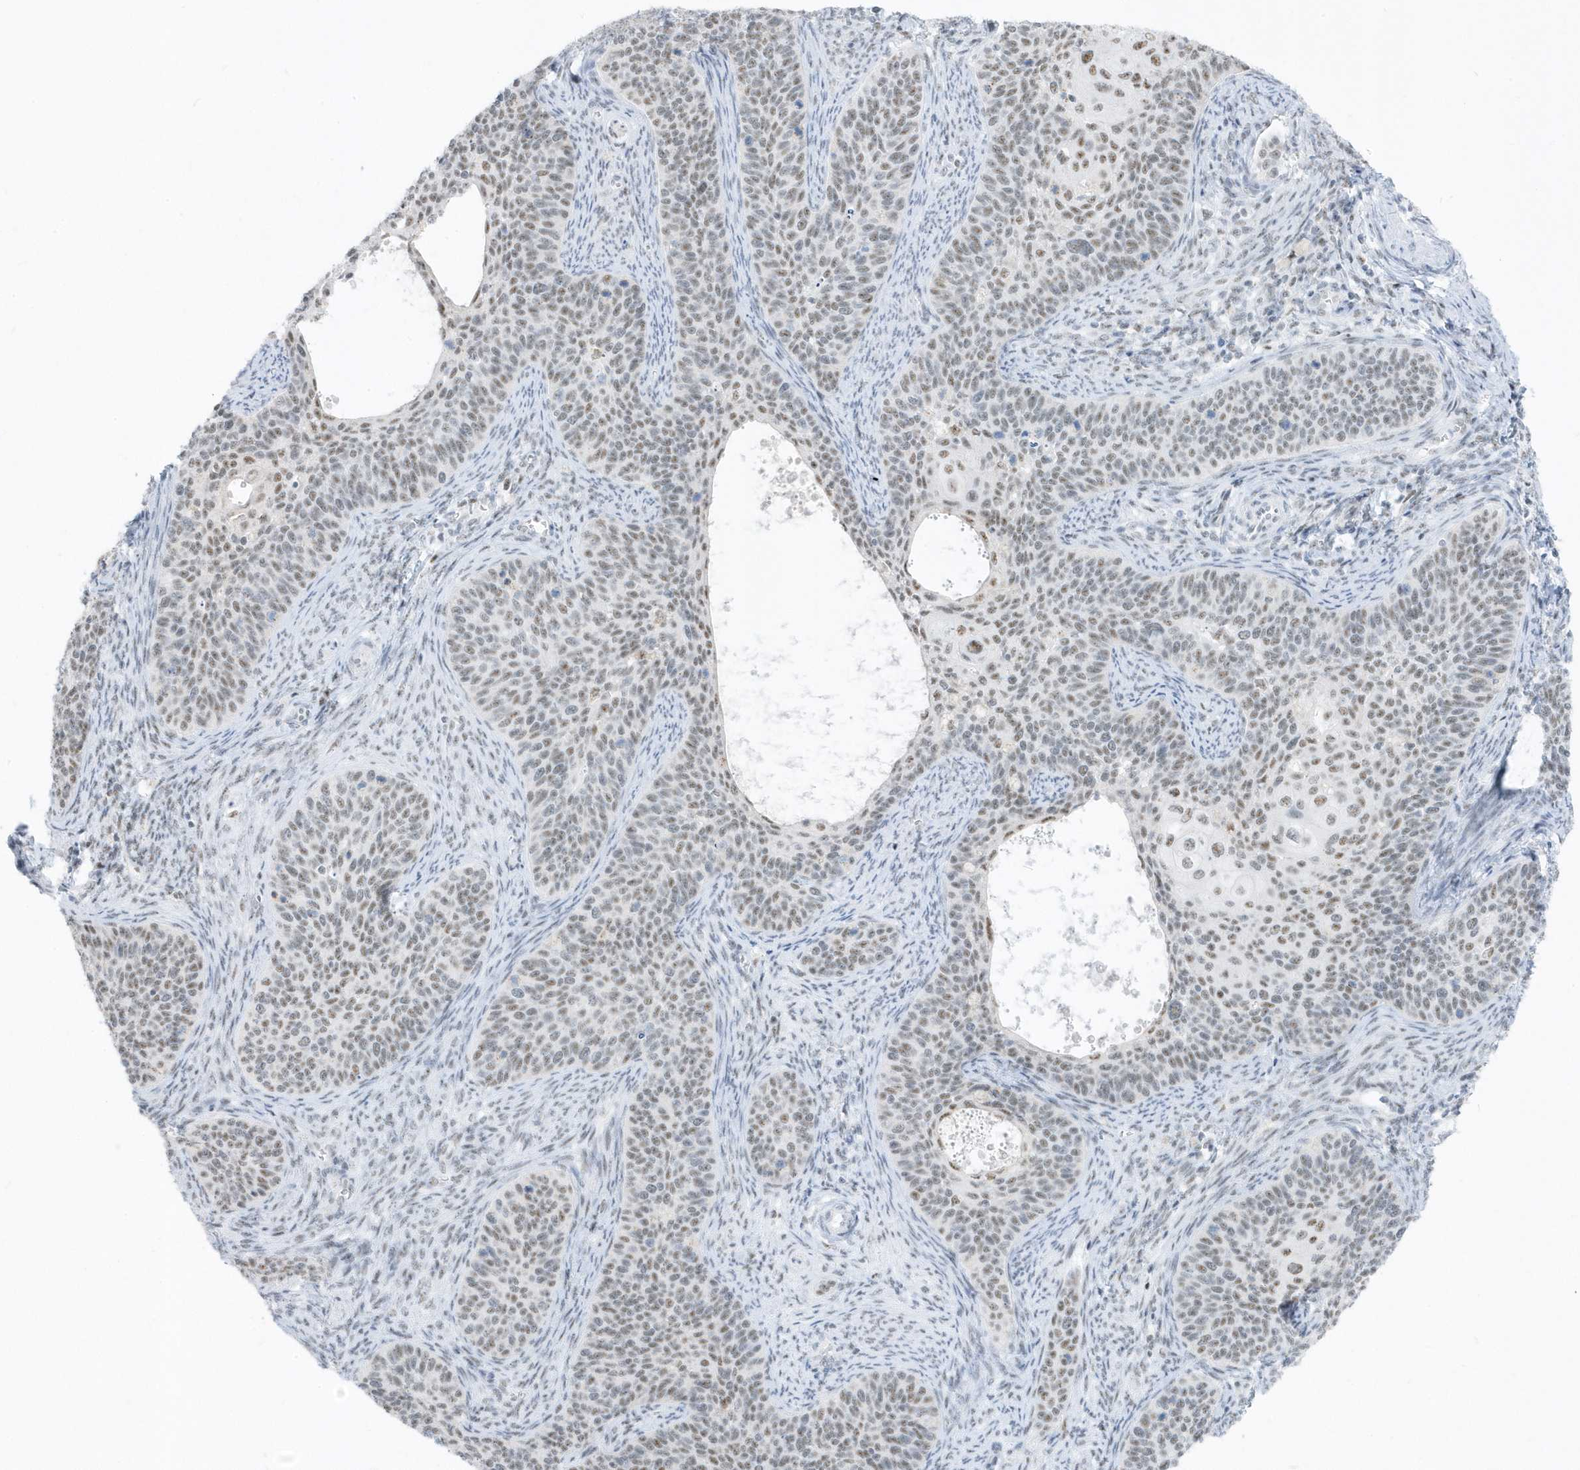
{"staining": {"intensity": "weak", "quantity": ">75%", "location": "nuclear"}, "tissue": "cervical cancer", "cell_type": "Tumor cells", "image_type": "cancer", "snomed": [{"axis": "morphology", "description": "Squamous cell carcinoma, NOS"}, {"axis": "topography", "description": "Cervix"}], "caption": "DAB (3,3'-diaminobenzidine) immunohistochemical staining of squamous cell carcinoma (cervical) exhibits weak nuclear protein positivity in about >75% of tumor cells. The staining was performed using DAB (3,3'-diaminobenzidine), with brown indicating positive protein expression. Nuclei are stained blue with hematoxylin.", "gene": "PLEKHN1", "patient": {"sex": "female", "age": 33}}